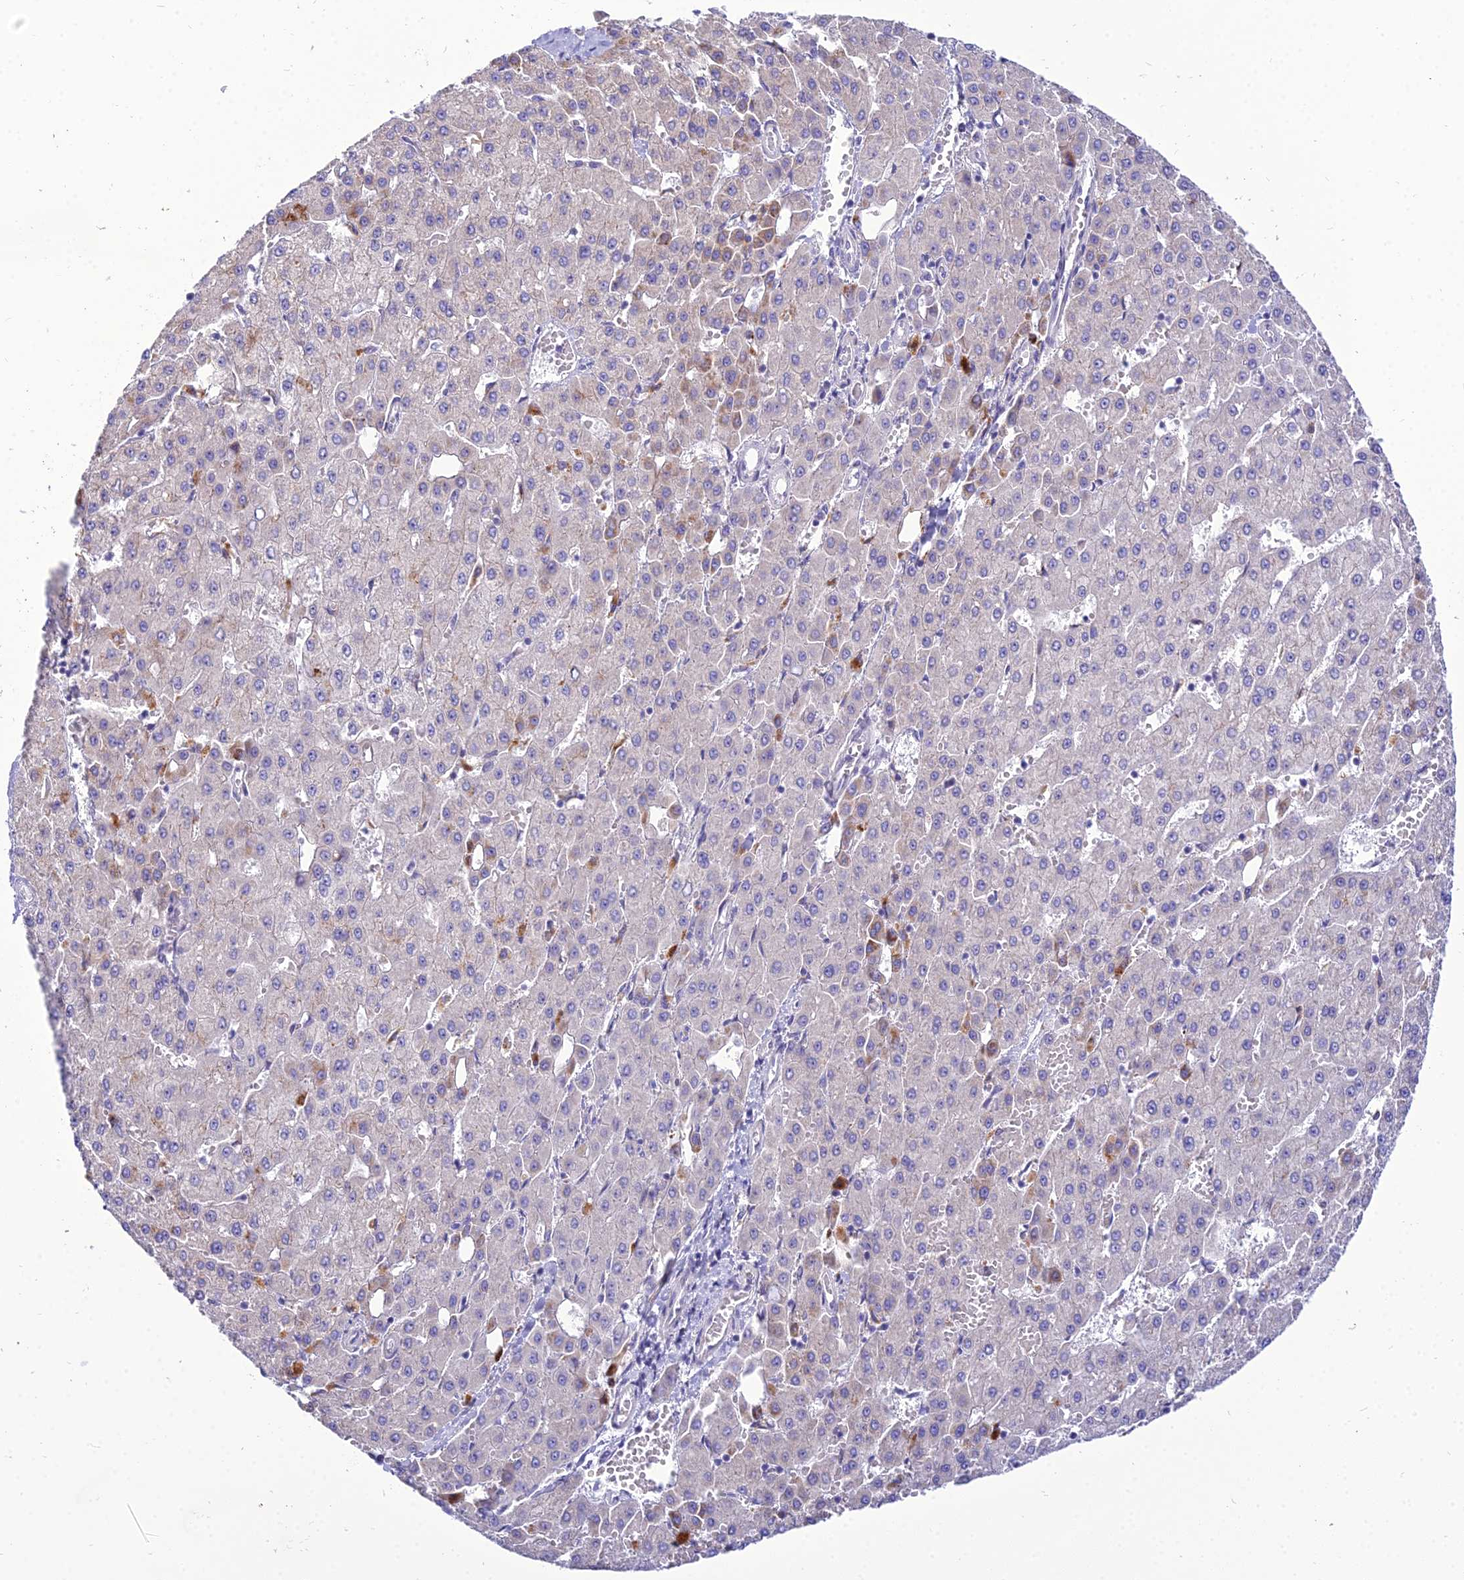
{"staining": {"intensity": "moderate", "quantity": "<25%", "location": "cytoplasmic/membranous"}, "tissue": "liver cancer", "cell_type": "Tumor cells", "image_type": "cancer", "snomed": [{"axis": "morphology", "description": "Carcinoma, Hepatocellular, NOS"}, {"axis": "topography", "description": "Liver"}], "caption": "Immunohistochemistry of human liver hepatocellular carcinoma reveals low levels of moderate cytoplasmic/membranous expression in approximately <25% of tumor cells.", "gene": "C6orf163", "patient": {"sex": "male", "age": 47}}